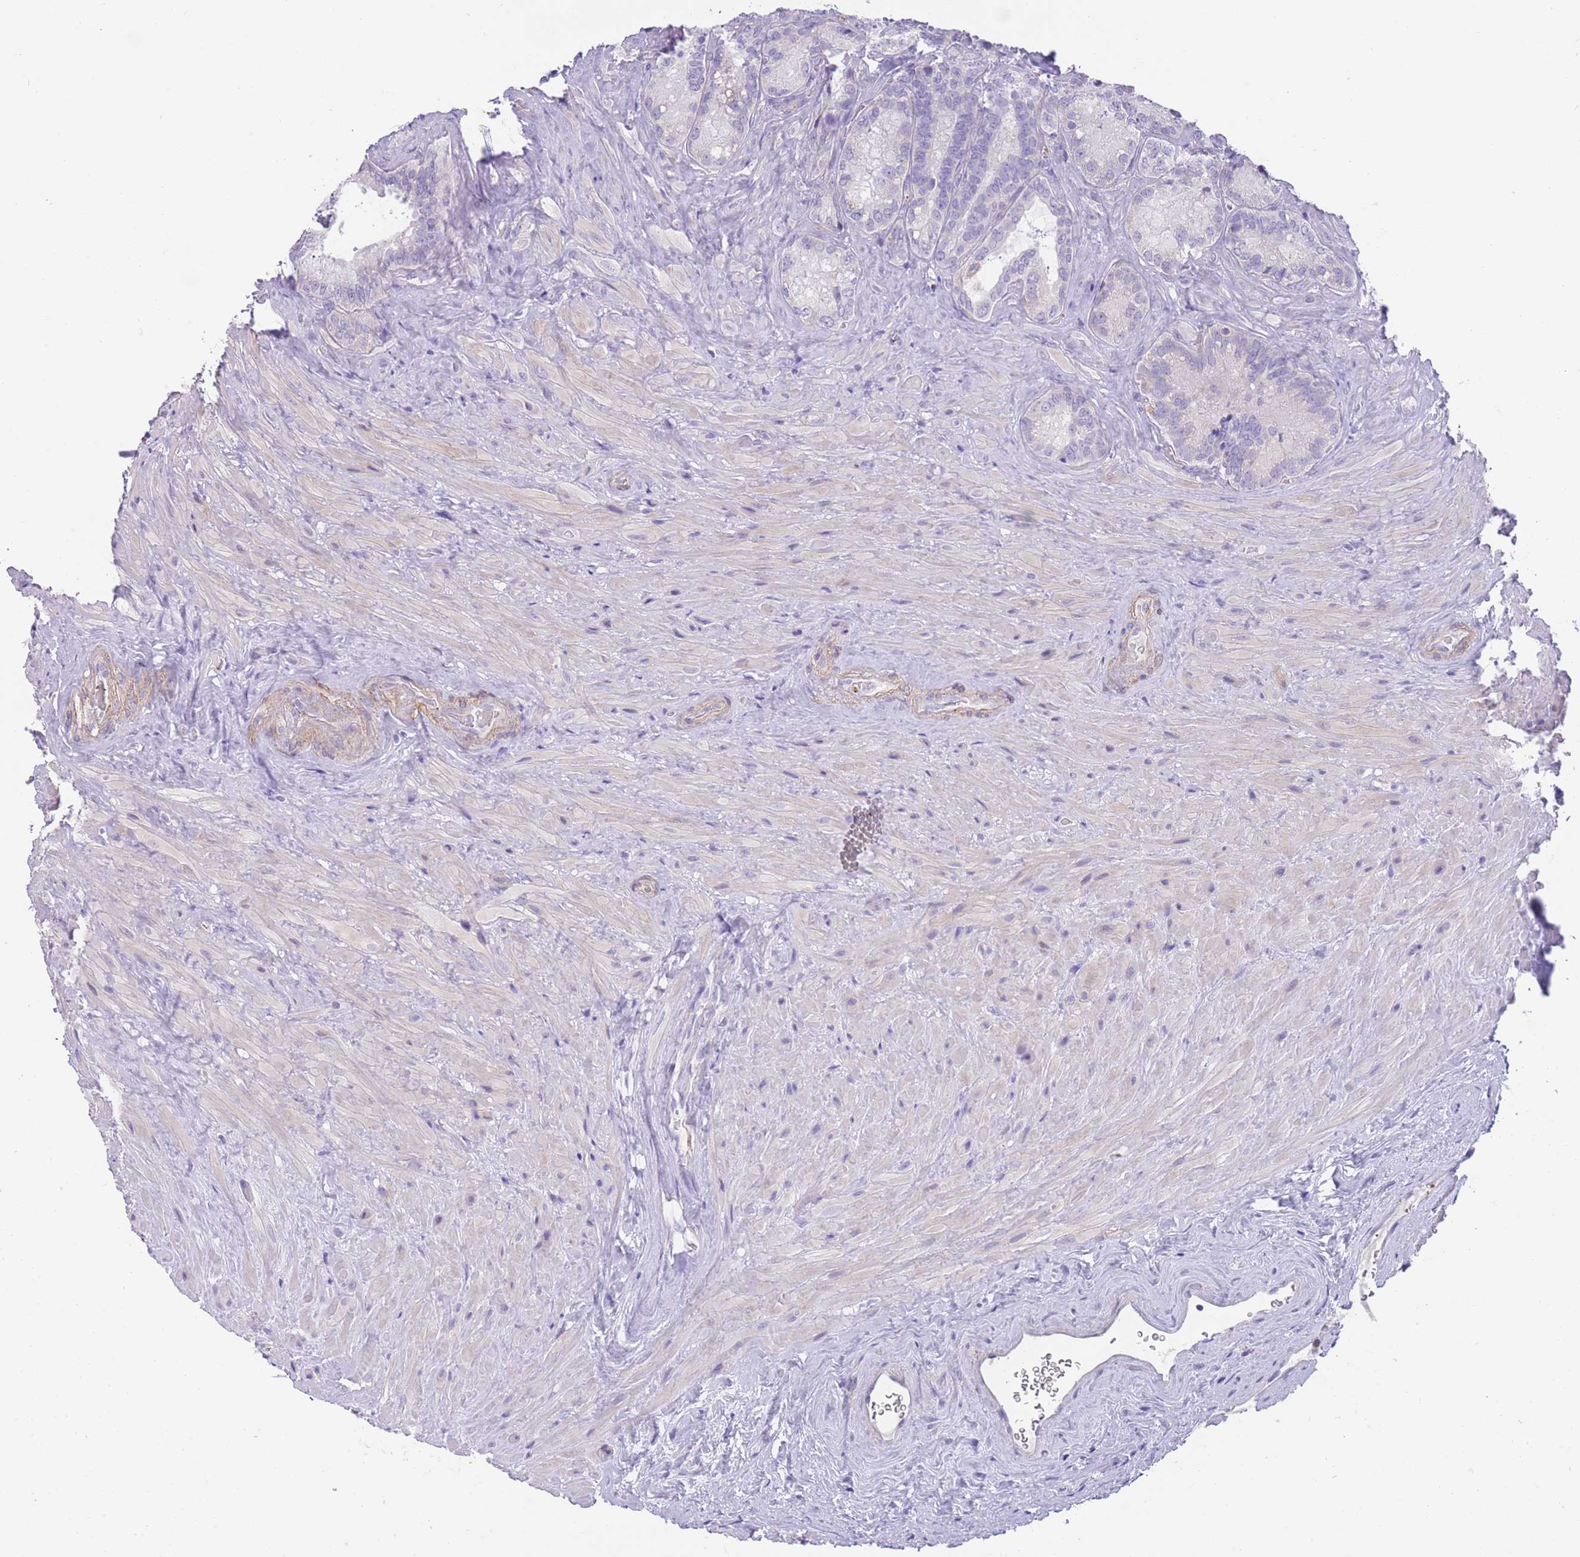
{"staining": {"intensity": "negative", "quantity": "none", "location": "none"}, "tissue": "seminal vesicle", "cell_type": "Glandular cells", "image_type": "normal", "snomed": [{"axis": "morphology", "description": "Normal tissue, NOS"}, {"axis": "topography", "description": "Seminal veicle"}], "caption": "Immunohistochemistry (IHC) histopathology image of unremarkable seminal vesicle stained for a protein (brown), which shows no expression in glandular cells.", "gene": "ENSG00000289258", "patient": {"sex": "male", "age": 62}}